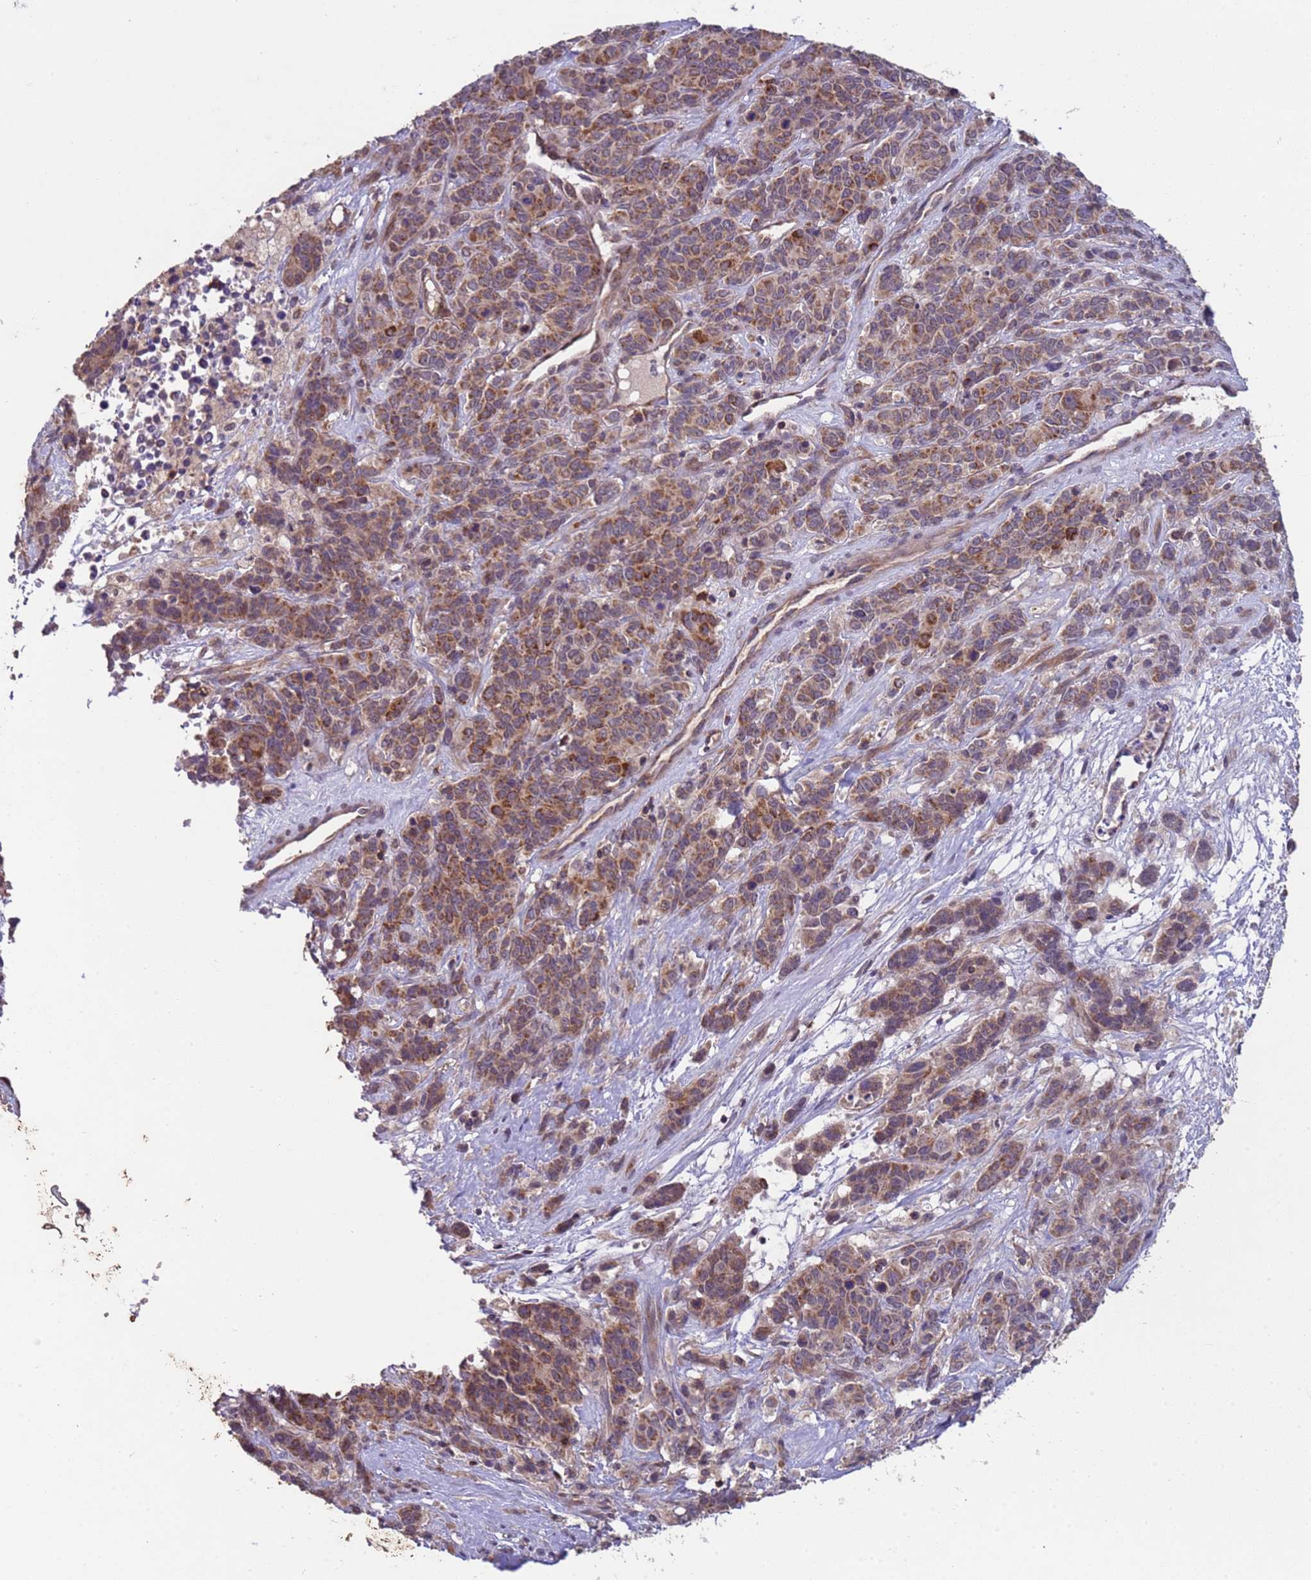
{"staining": {"intensity": "moderate", "quantity": ">75%", "location": "cytoplasmic/membranous"}, "tissue": "cervical cancer", "cell_type": "Tumor cells", "image_type": "cancer", "snomed": [{"axis": "morphology", "description": "Squamous cell carcinoma, NOS"}, {"axis": "topography", "description": "Cervix"}], "caption": "An image of human squamous cell carcinoma (cervical) stained for a protein demonstrates moderate cytoplasmic/membranous brown staining in tumor cells.", "gene": "ACAD8", "patient": {"sex": "female", "age": 60}}